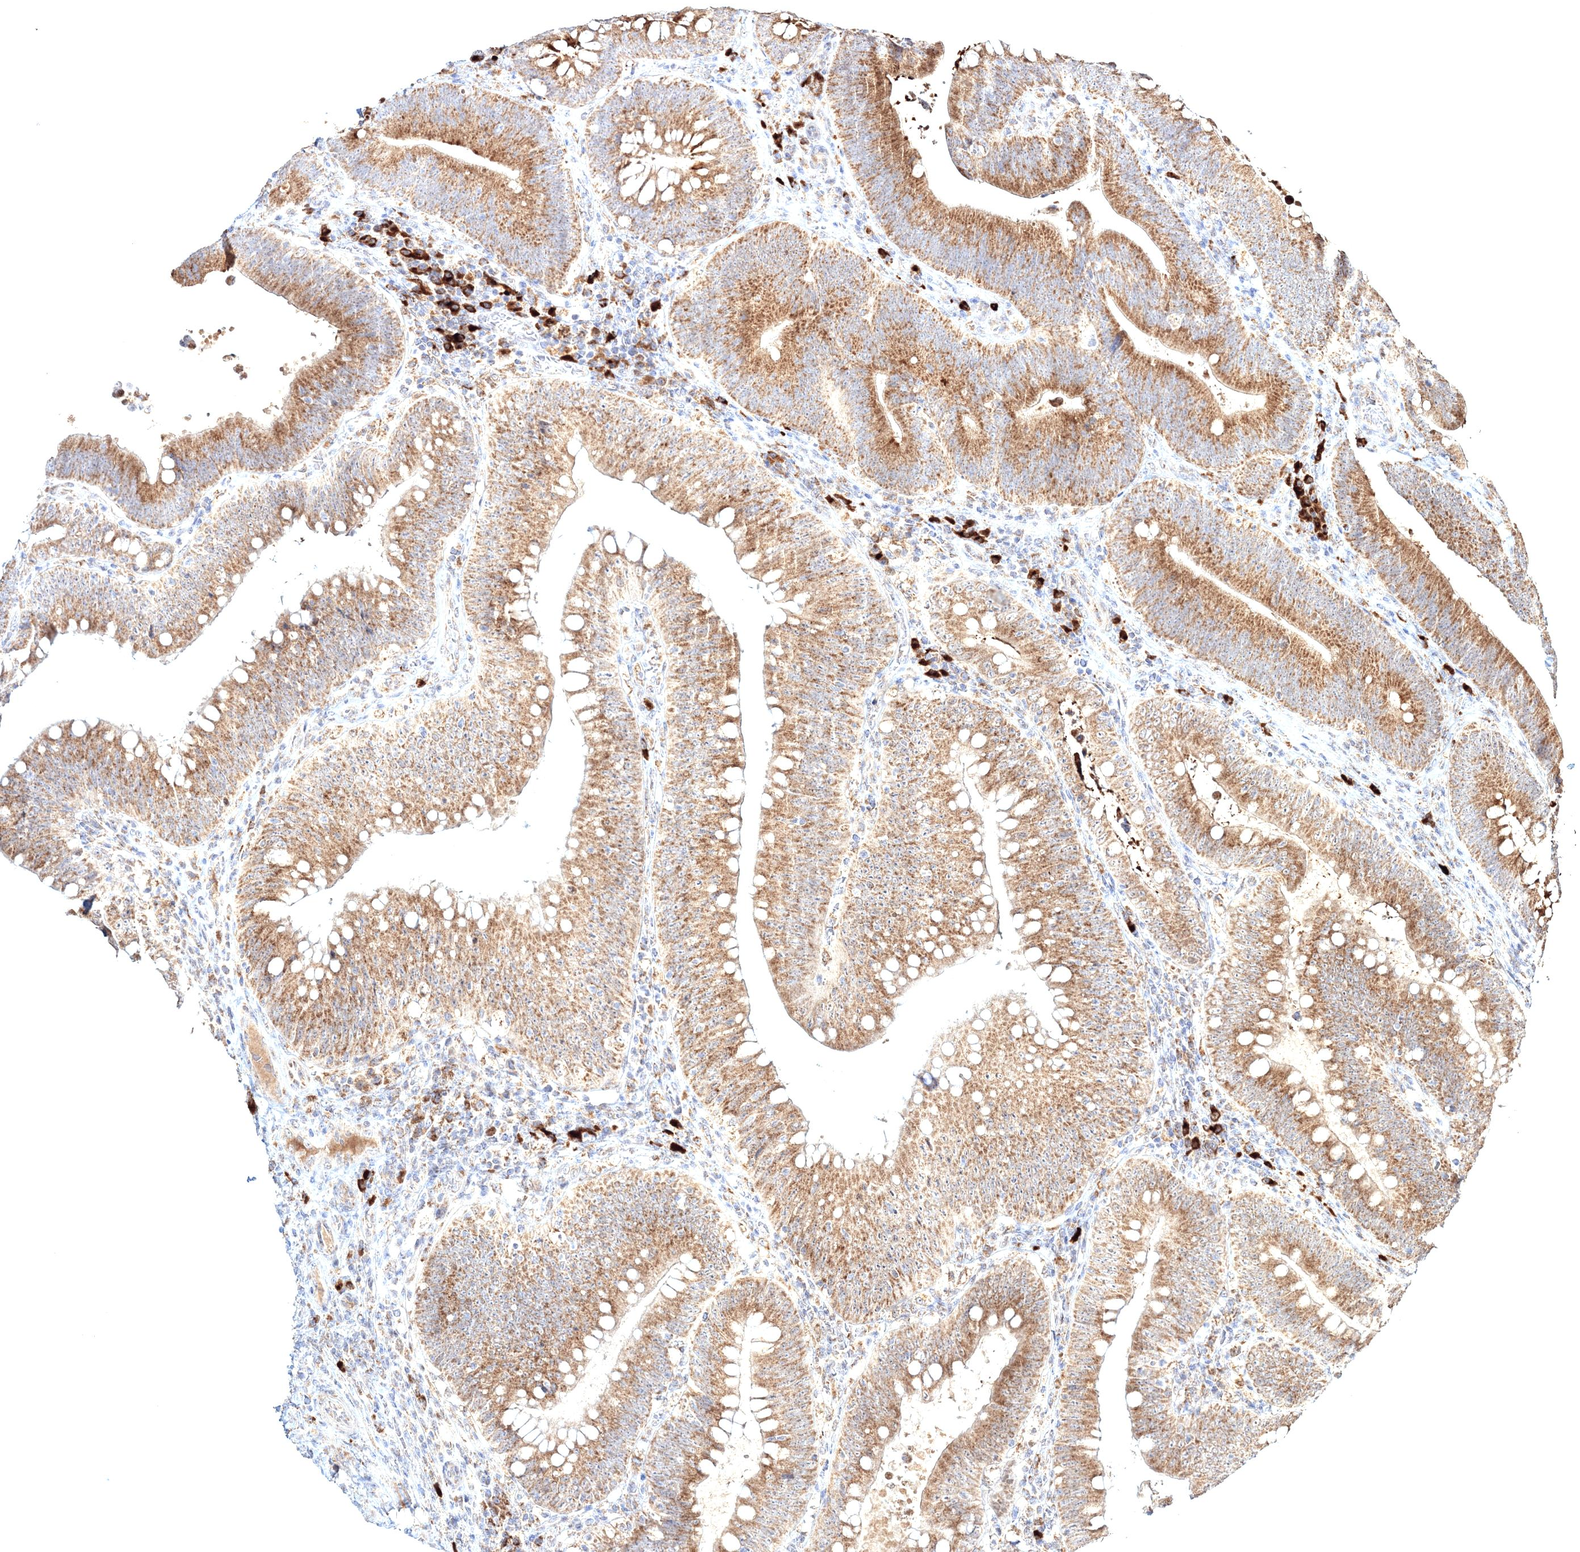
{"staining": {"intensity": "moderate", "quantity": ">75%", "location": "cytoplasmic/membranous"}, "tissue": "colorectal cancer", "cell_type": "Tumor cells", "image_type": "cancer", "snomed": [{"axis": "morphology", "description": "Normal tissue, NOS"}, {"axis": "topography", "description": "Colon"}], "caption": "Immunohistochemical staining of human colorectal cancer reveals moderate cytoplasmic/membranous protein expression in about >75% of tumor cells.", "gene": "PEX13", "patient": {"sex": "female", "age": 82}}